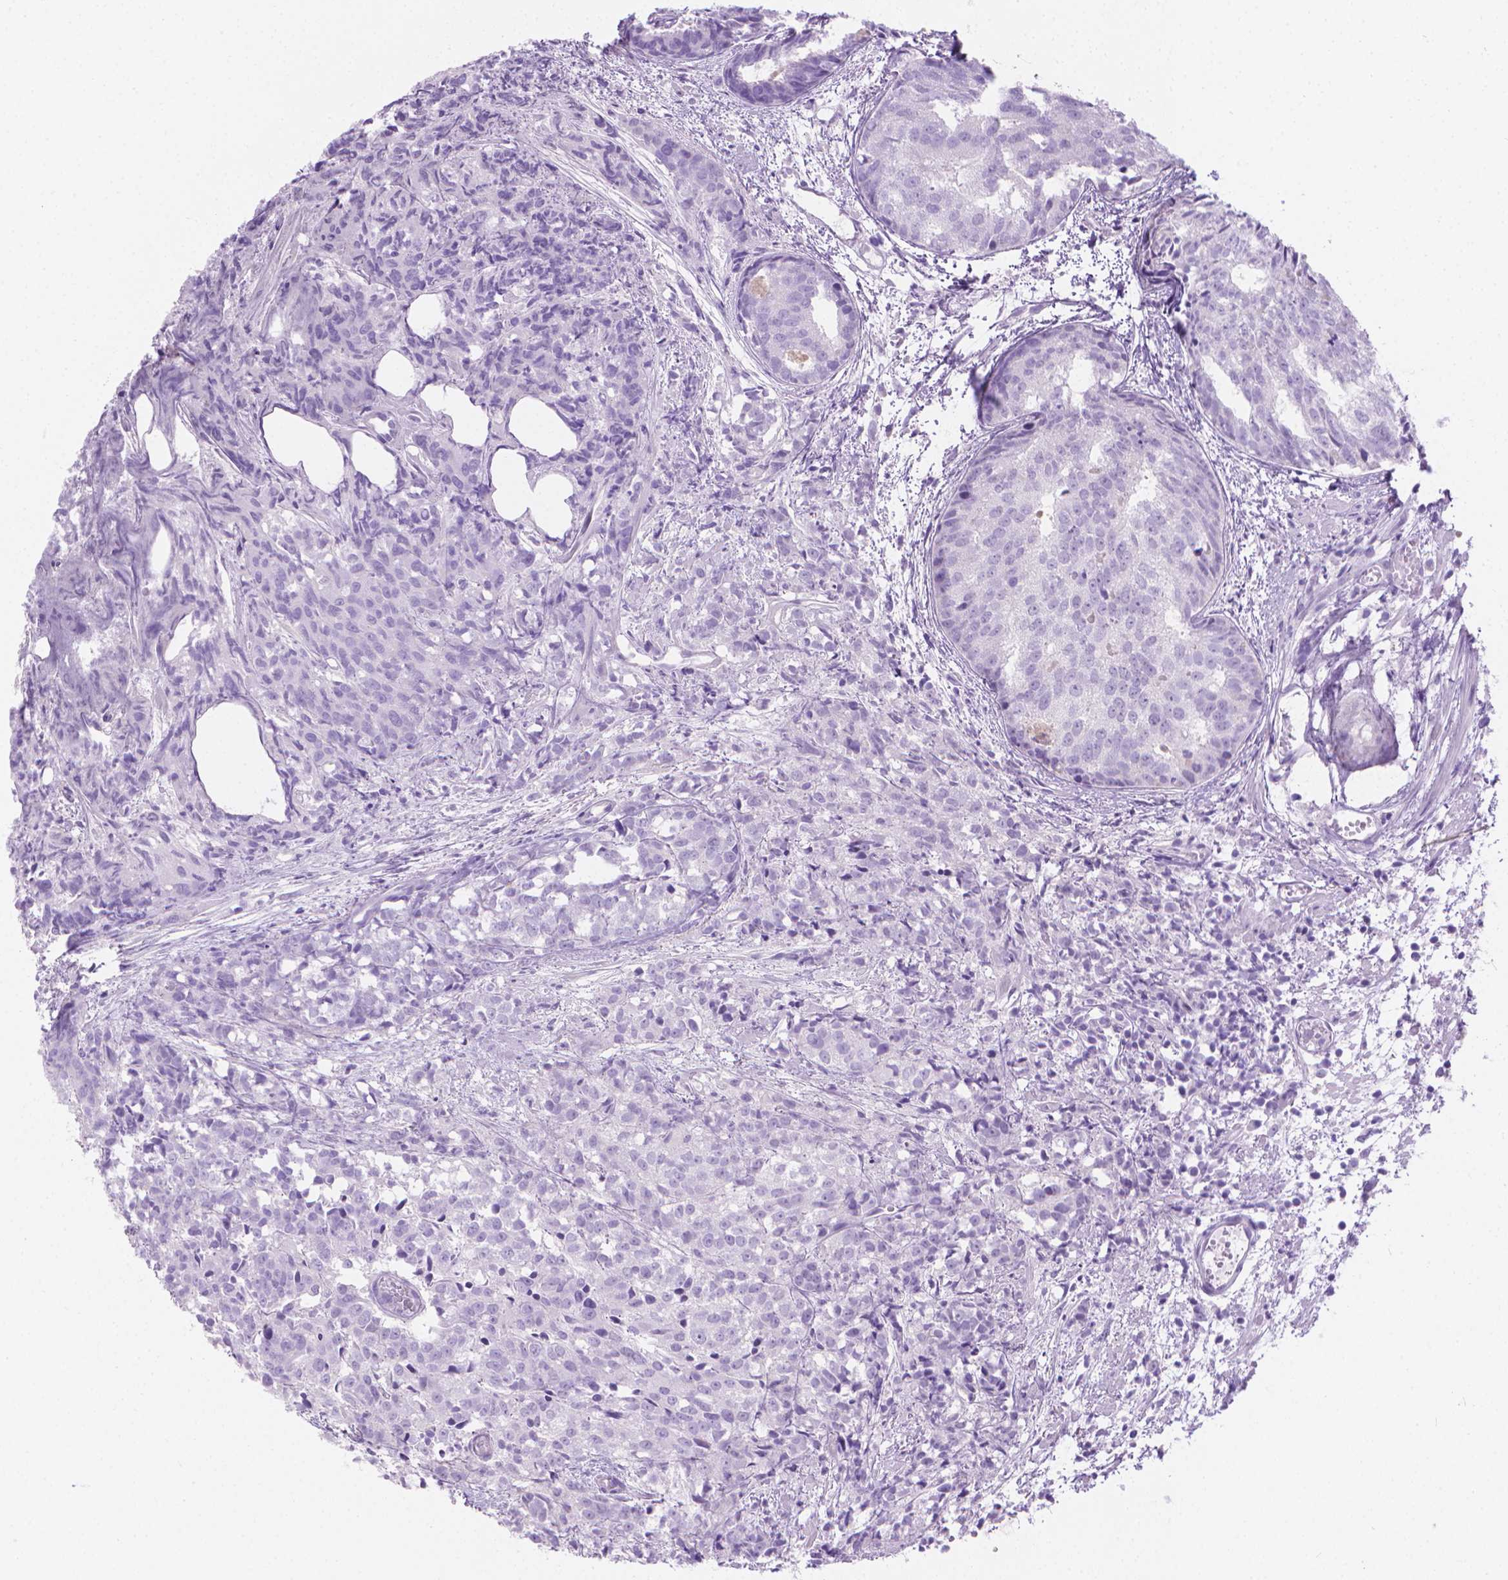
{"staining": {"intensity": "negative", "quantity": "none", "location": "none"}, "tissue": "prostate cancer", "cell_type": "Tumor cells", "image_type": "cancer", "snomed": [{"axis": "morphology", "description": "Adenocarcinoma, High grade"}, {"axis": "topography", "description": "Prostate"}], "caption": "A histopathology image of adenocarcinoma (high-grade) (prostate) stained for a protein demonstrates no brown staining in tumor cells.", "gene": "CFAP52", "patient": {"sex": "male", "age": 58}}